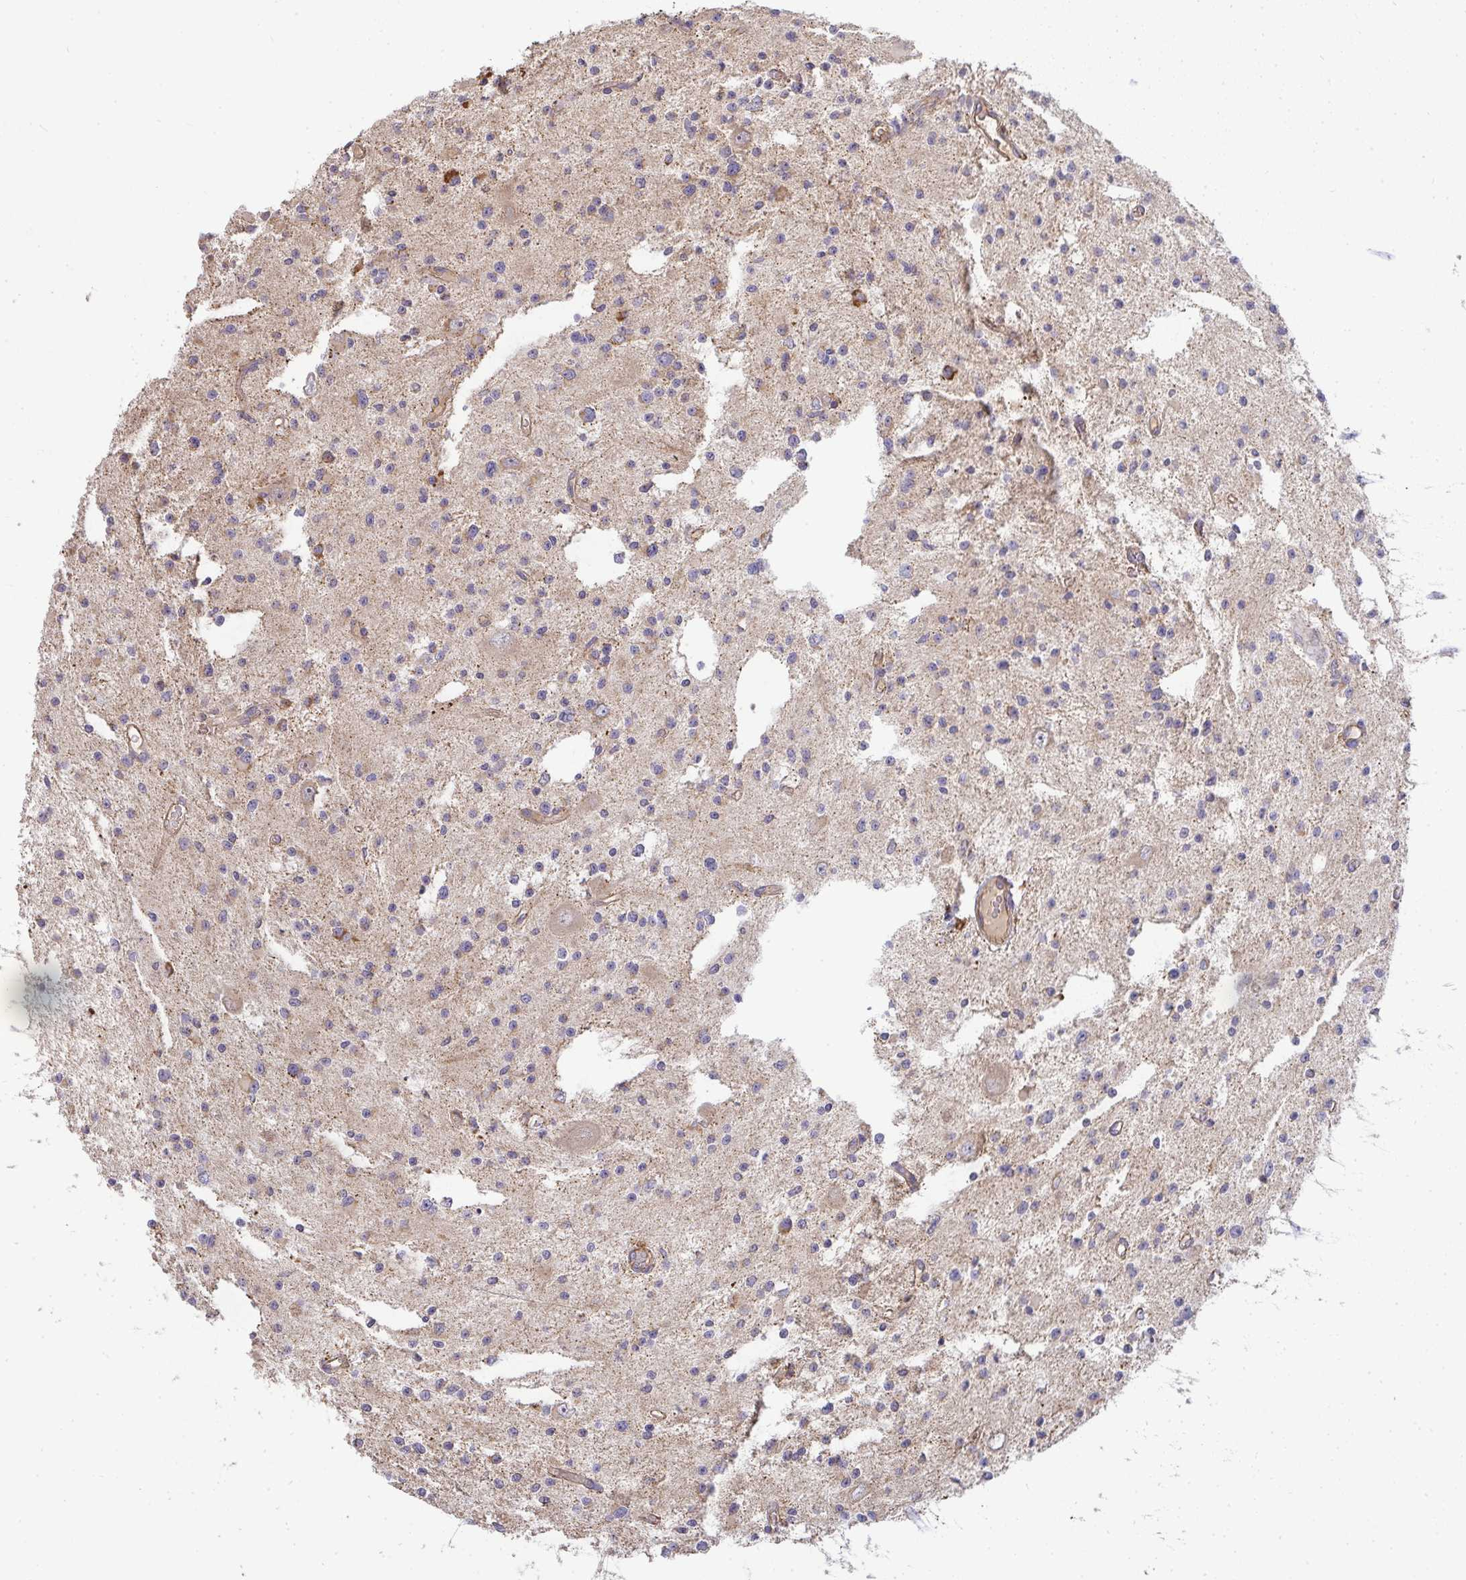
{"staining": {"intensity": "negative", "quantity": "none", "location": "none"}, "tissue": "glioma", "cell_type": "Tumor cells", "image_type": "cancer", "snomed": [{"axis": "morphology", "description": "Glioma, malignant, Low grade"}, {"axis": "topography", "description": "Brain"}], "caption": "Immunohistochemistry image of neoplastic tissue: glioma stained with DAB displays no significant protein positivity in tumor cells. (Brightfield microscopy of DAB immunohistochemistry (IHC) at high magnification).", "gene": "B4GALT6", "patient": {"sex": "male", "age": 43}}